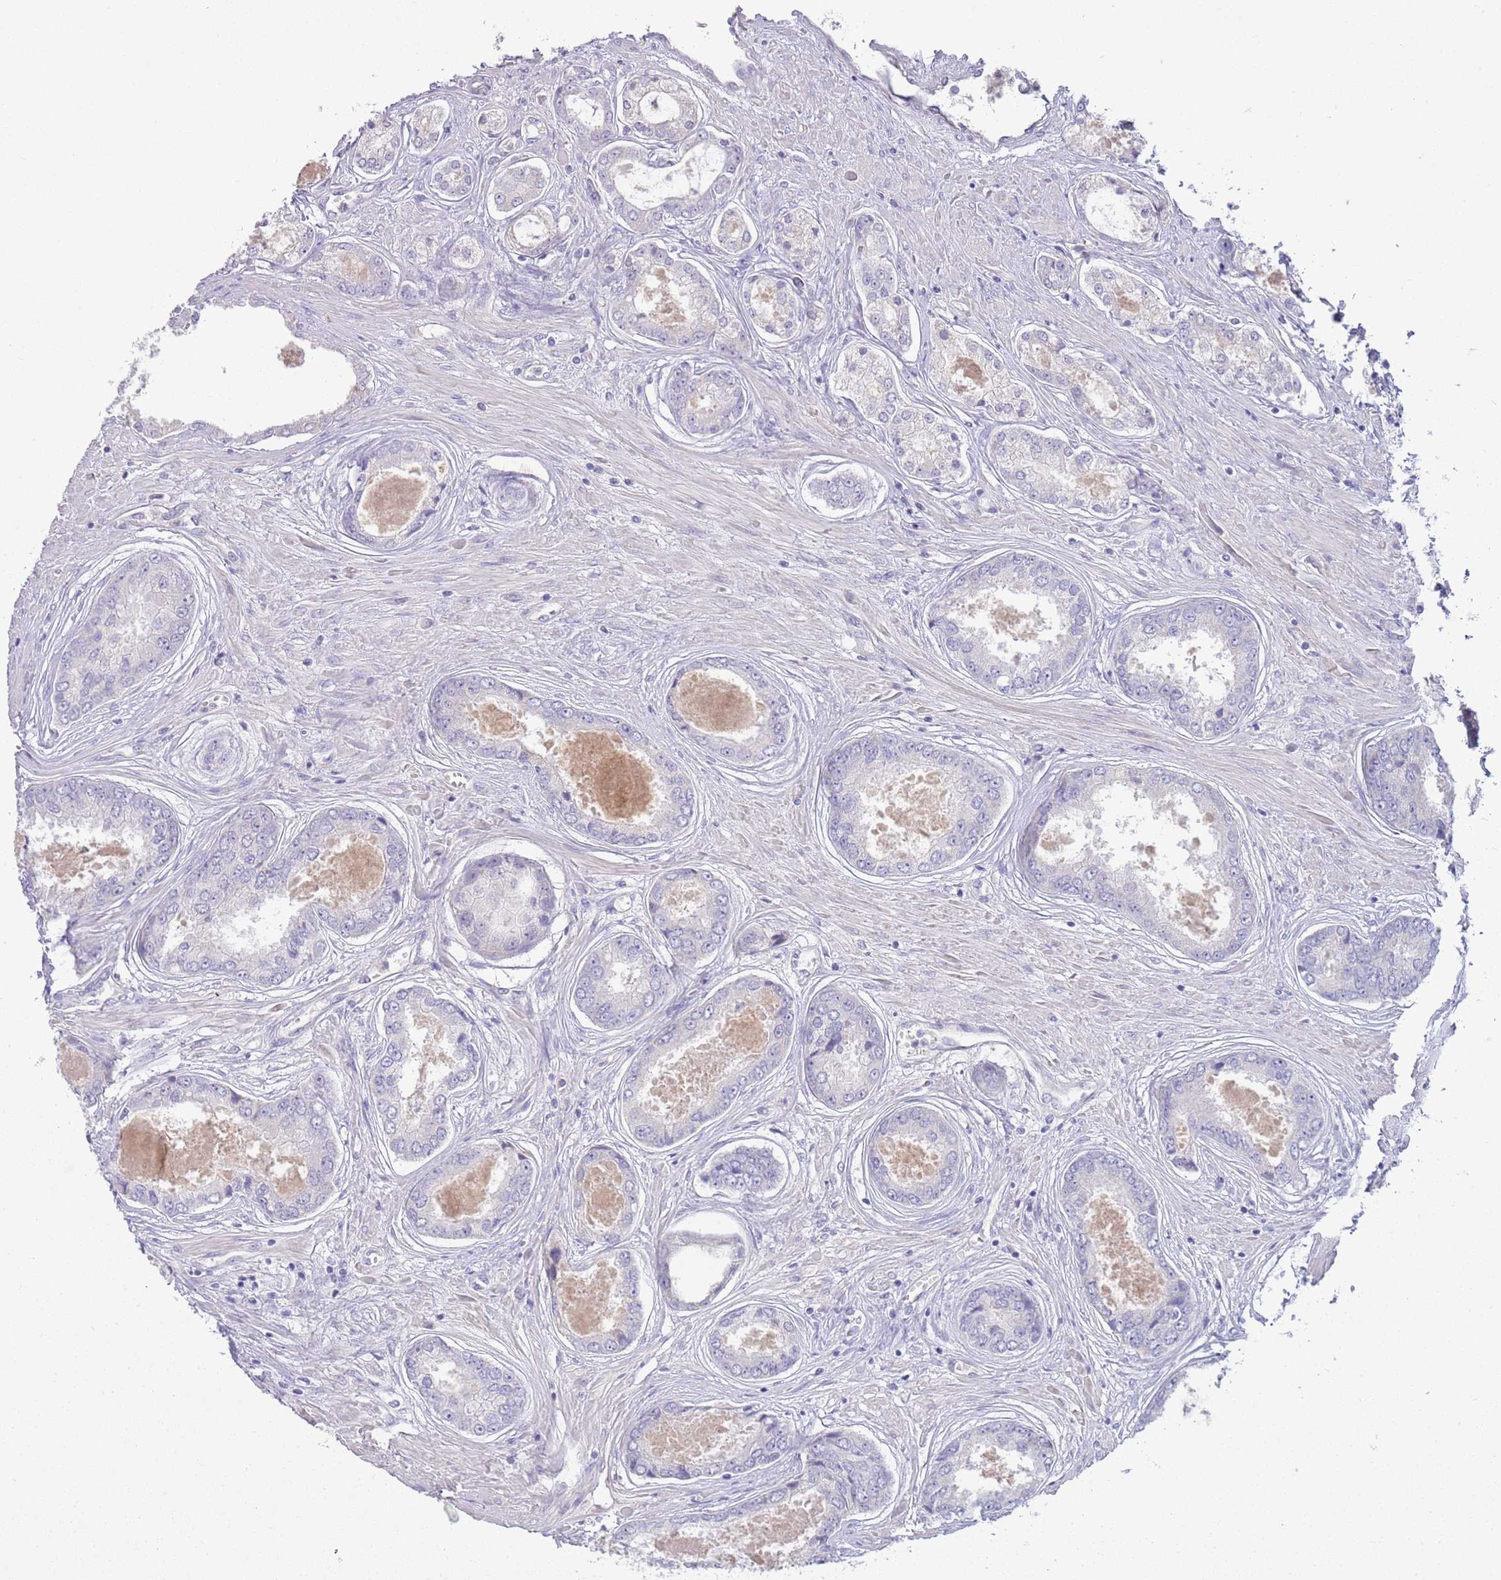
{"staining": {"intensity": "negative", "quantity": "none", "location": "none"}, "tissue": "prostate cancer", "cell_type": "Tumor cells", "image_type": "cancer", "snomed": [{"axis": "morphology", "description": "Adenocarcinoma, Low grade"}, {"axis": "topography", "description": "Prostate"}], "caption": "The immunohistochemistry (IHC) micrograph has no significant staining in tumor cells of prostate cancer (low-grade adenocarcinoma) tissue. (Brightfield microscopy of DAB IHC at high magnification).", "gene": "IGFL4", "patient": {"sex": "male", "age": 68}}